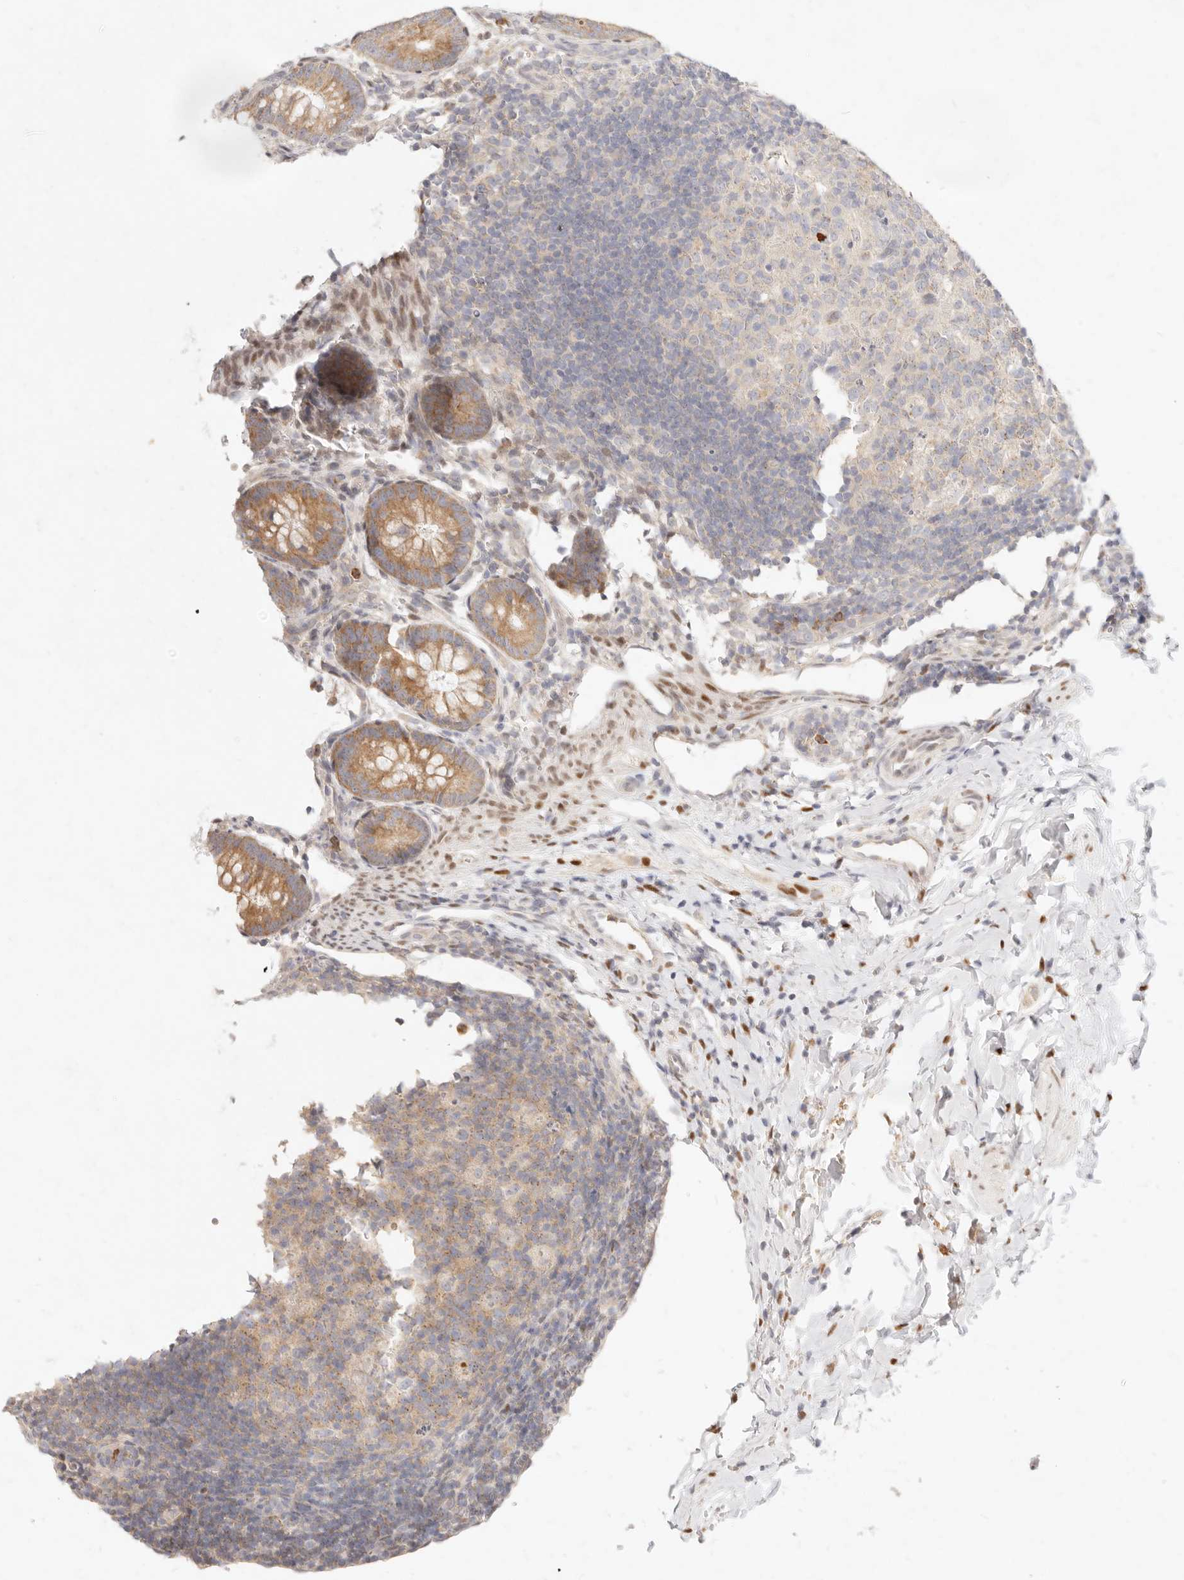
{"staining": {"intensity": "moderate", "quantity": ">75%", "location": "cytoplasmic/membranous"}, "tissue": "appendix", "cell_type": "Glandular cells", "image_type": "normal", "snomed": [{"axis": "morphology", "description": "Normal tissue, NOS"}, {"axis": "topography", "description": "Appendix"}], "caption": "A high-resolution micrograph shows immunohistochemistry staining of normal appendix, which shows moderate cytoplasmic/membranous expression in approximately >75% of glandular cells.", "gene": "ASCL3", "patient": {"sex": "male", "age": 1}}